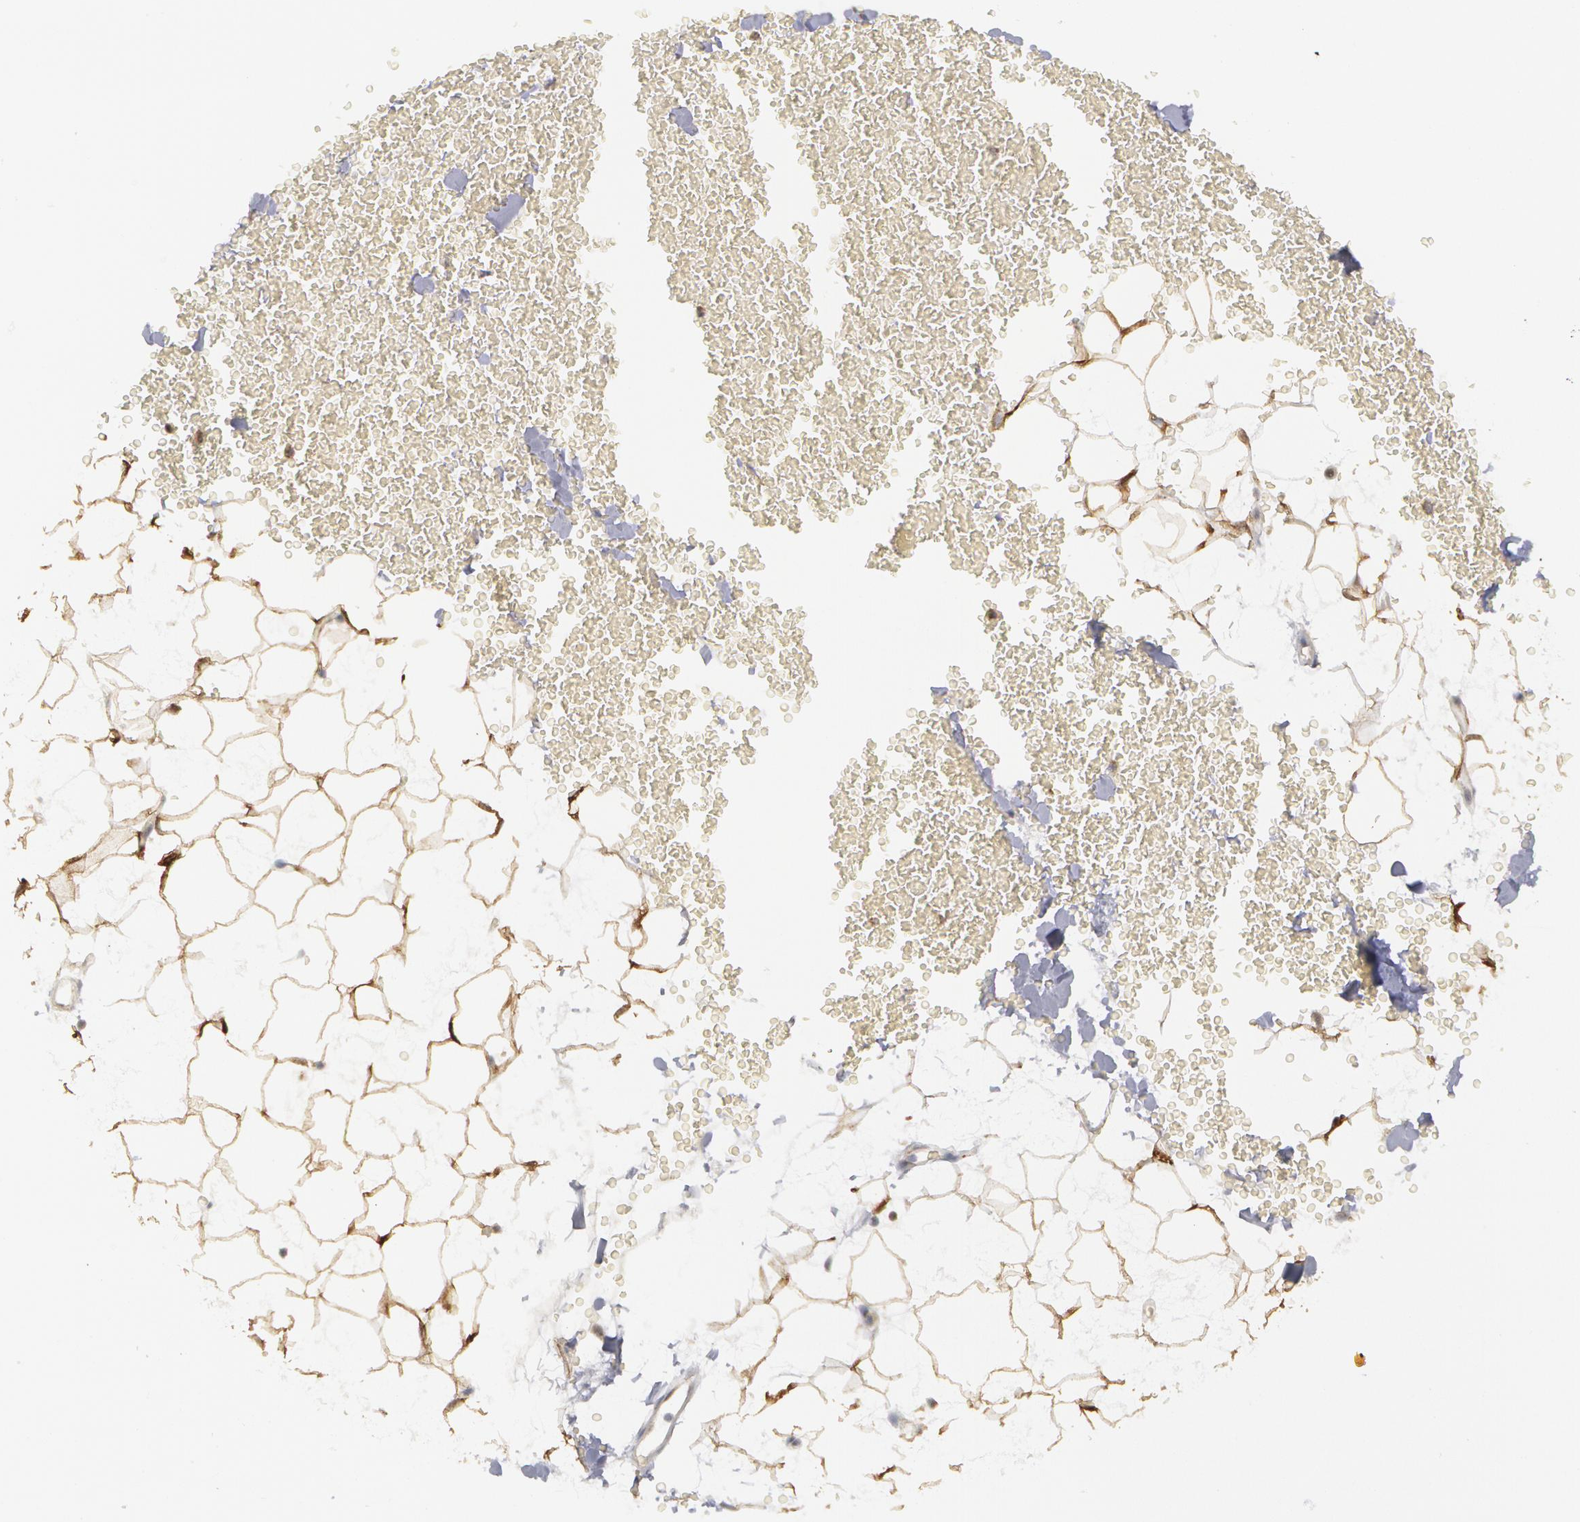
{"staining": {"intensity": "moderate", "quantity": ">75%", "location": "cytoplasmic/membranous"}, "tissue": "adipose tissue", "cell_type": "Adipocytes", "image_type": "normal", "snomed": [{"axis": "morphology", "description": "Normal tissue, NOS"}, {"axis": "morphology", "description": "Inflammation, NOS"}, {"axis": "topography", "description": "Lymph node"}, {"axis": "topography", "description": "Peripheral nerve tissue"}], "caption": "Protein expression analysis of benign adipose tissue exhibits moderate cytoplasmic/membranous expression in approximately >75% of adipocytes.", "gene": "MTHFD1", "patient": {"sex": "male", "age": 52}}